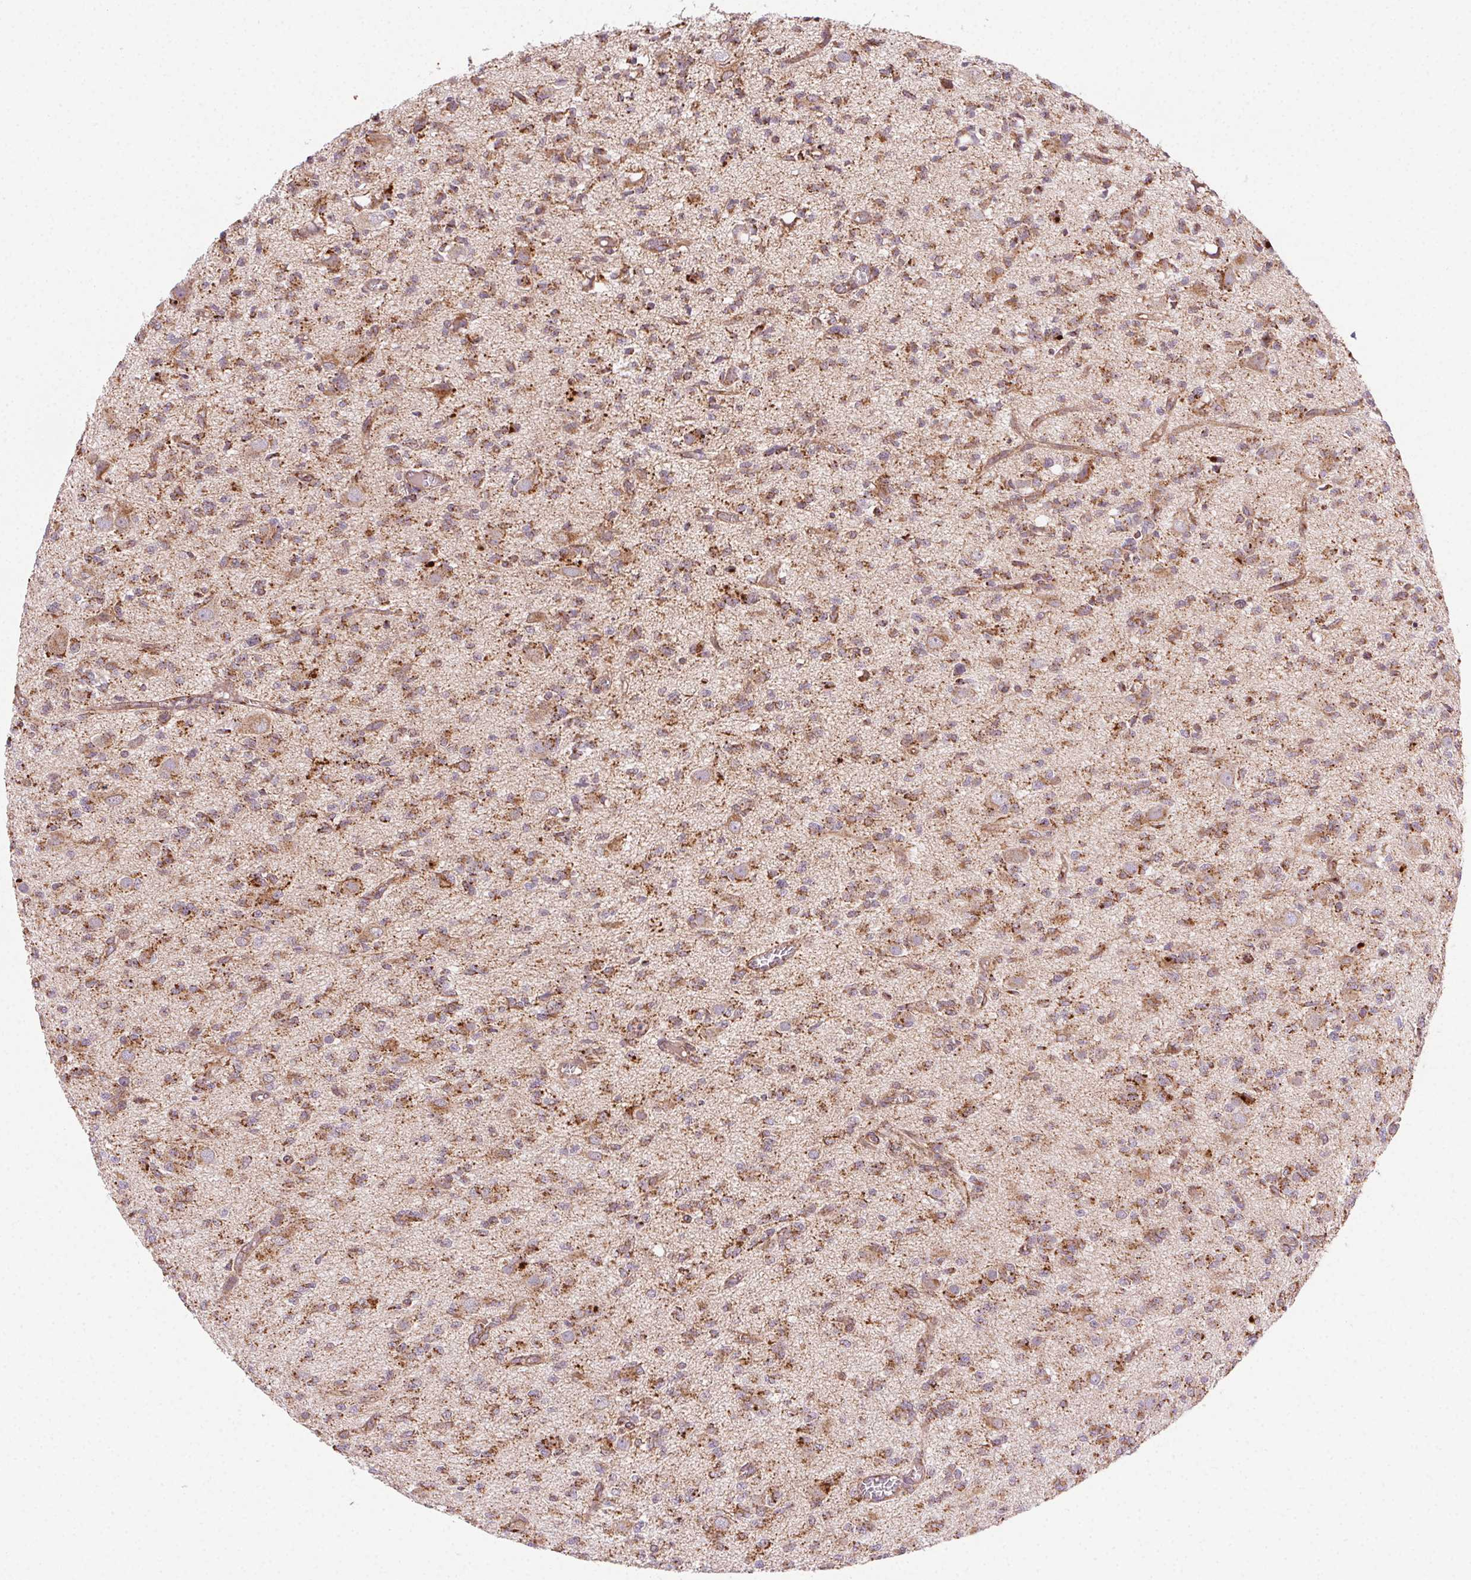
{"staining": {"intensity": "moderate", "quantity": ">75%", "location": "cytoplasmic/membranous"}, "tissue": "glioma", "cell_type": "Tumor cells", "image_type": "cancer", "snomed": [{"axis": "morphology", "description": "Glioma, malignant, Low grade"}, {"axis": "topography", "description": "Brain"}], "caption": "Human glioma stained for a protein (brown) shows moderate cytoplasmic/membranous positive expression in about >75% of tumor cells.", "gene": "CLPB", "patient": {"sex": "male", "age": 64}}